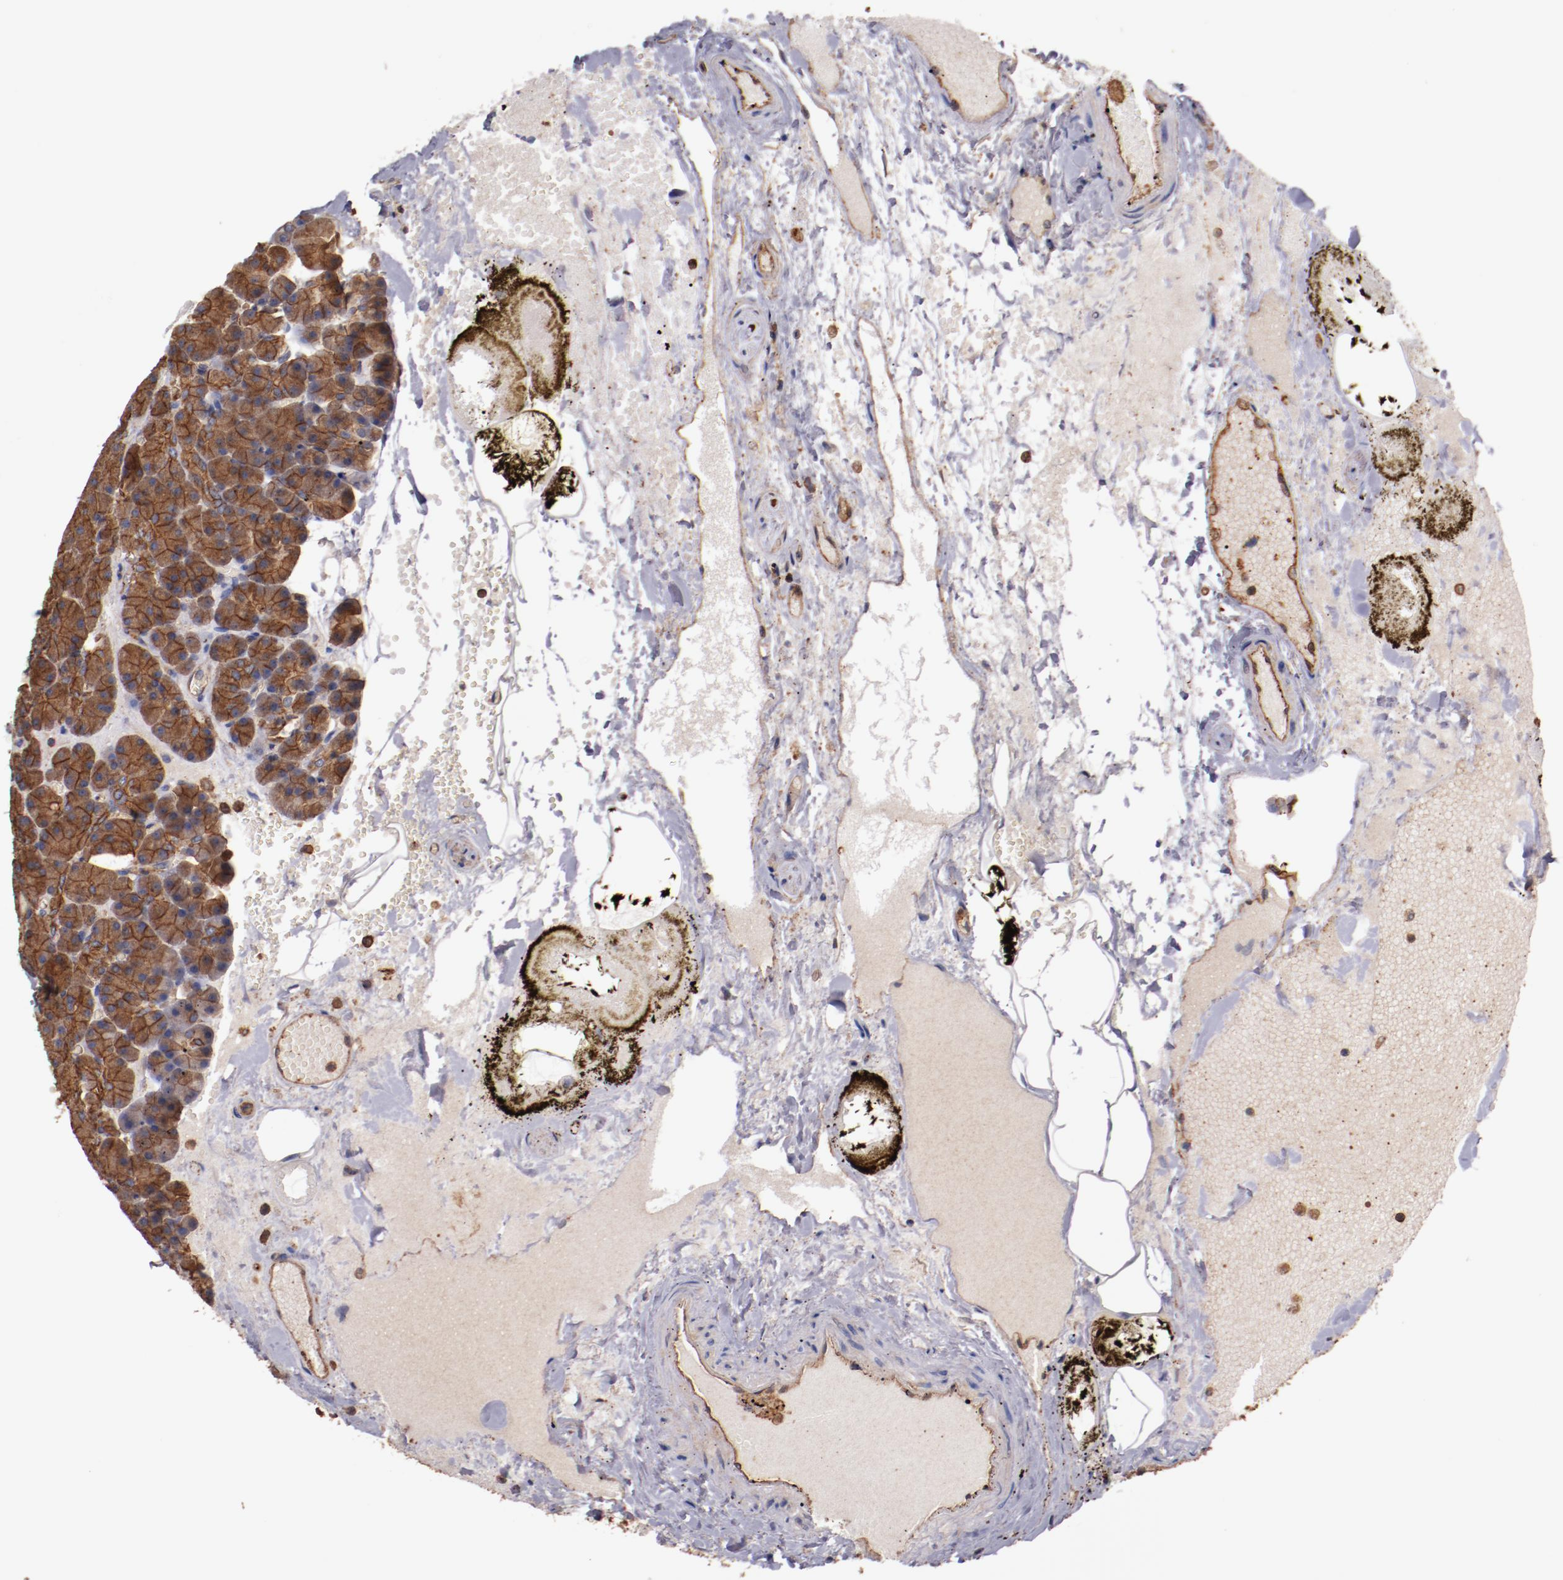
{"staining": {"intensity": "strong", "quantity": ">75%", "location": "cytoplasmic/membranous"}, "tissue": "pancreas", "cell_type": "Exocrine glandular cells", "image_type": "normal", "snomed": [{"axis": "morphology", "description": "Normal tissue, NOS"}, {"axis": "topography", "description": "Pancreas"}], "caption": "IHC (DAB (3,3'-diaminobenzidine)) staining of unremarkable human pancreas shows strong cytoplasmic/membranous protein positivity in about >75% of exocrine glandular cells.", "gene": "TMOD3", "patient": {"sex": "female", "age": 35}}